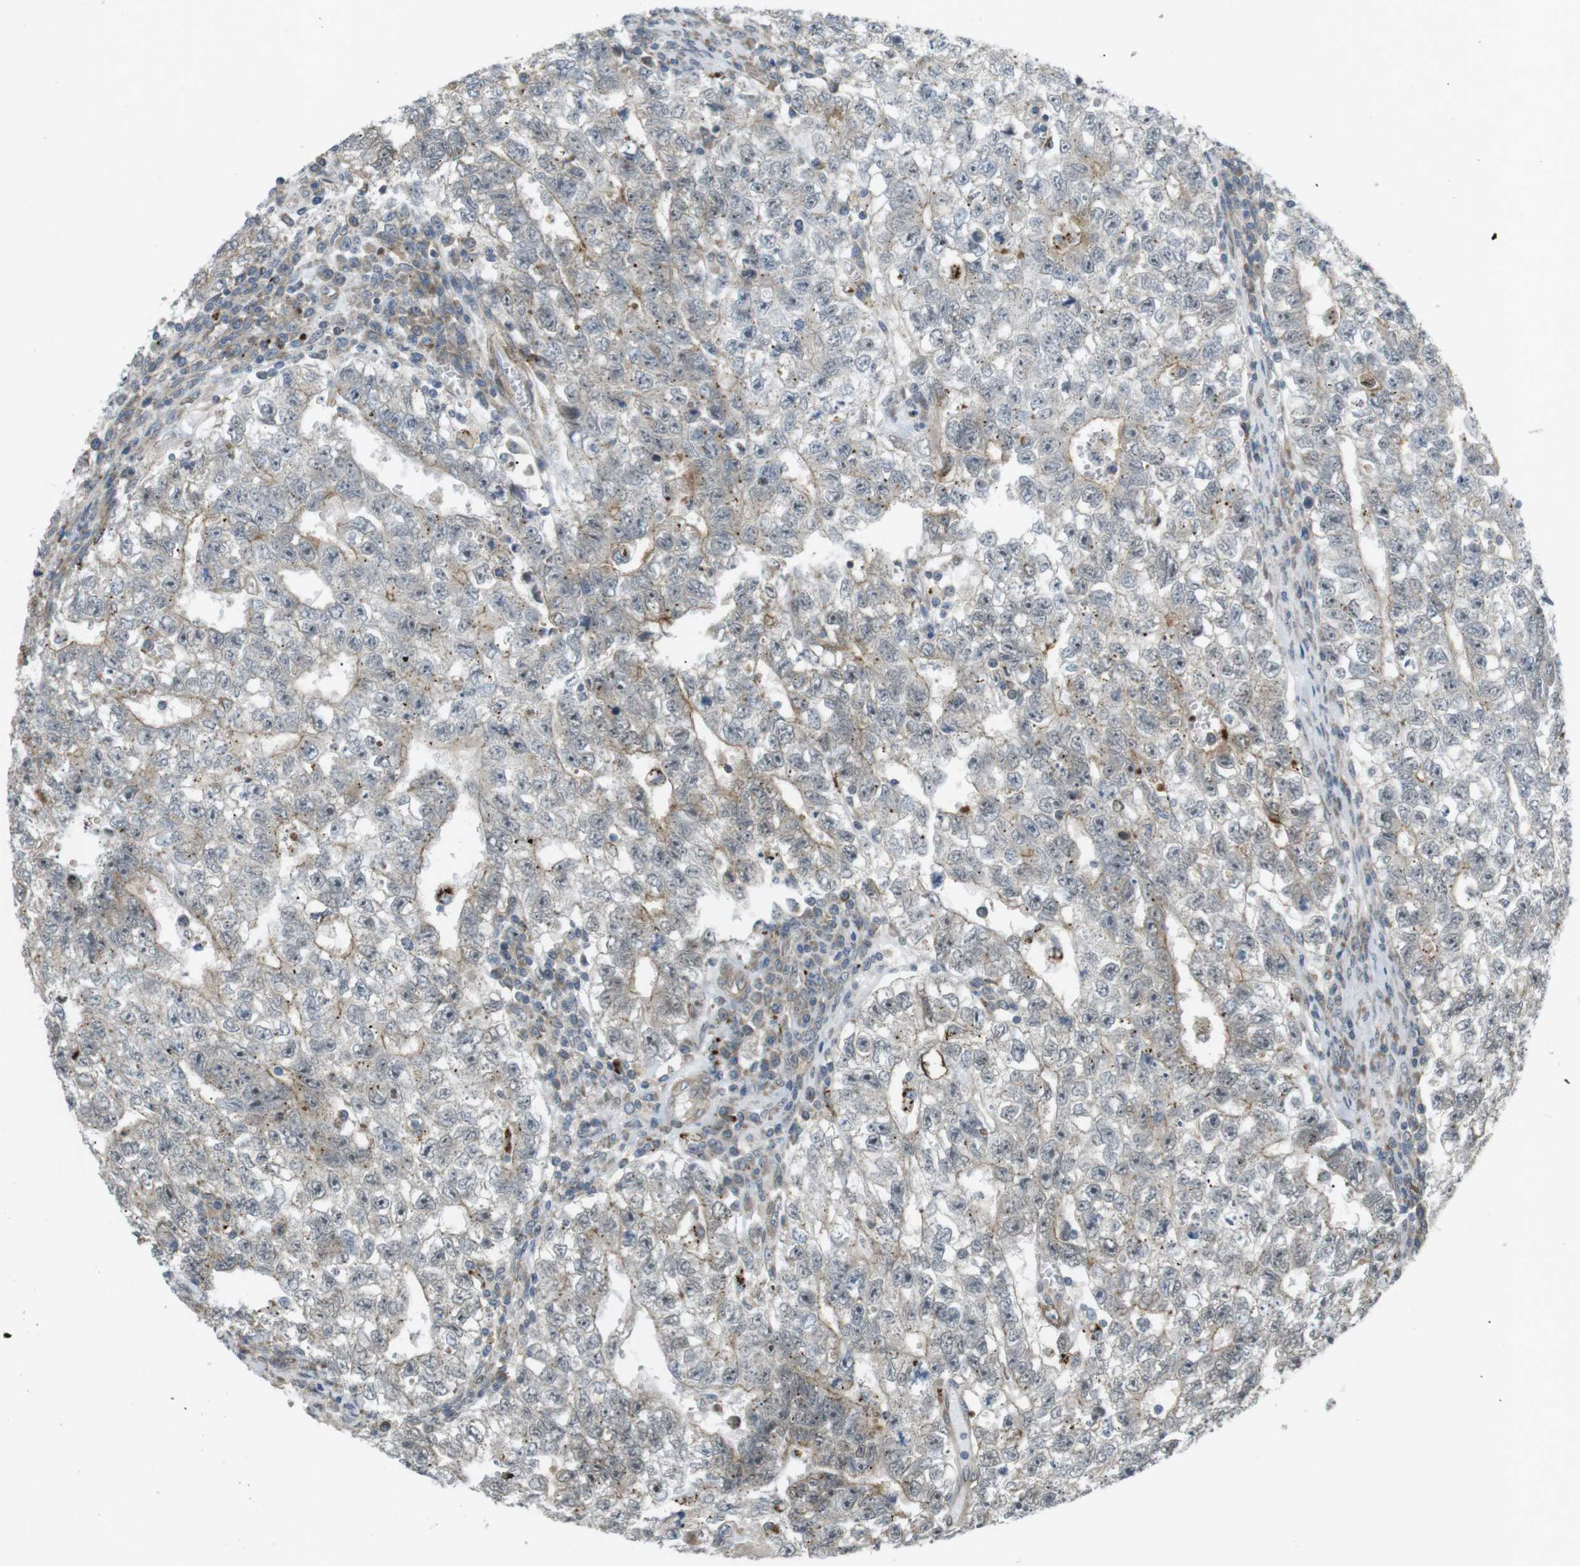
{"staining": {"intensity": "negative", "quantity": "none", "location": "none"}, "tissue": "testis cancer", "cell_type": "Tumor cells", "image_type": "cancer", "snomed": [{"axis": "morphology", "description": "Seminoma, NOS"}, {"axis": "morphology", "description": "Carcinoma, Embryonal, NOS"}, {"axis": "topography", "description": "Testis"}], "caption": "High power microscopy micrograph of an IHC micrograph of embryonal carcinoma (testis), revealing no significant expression in tumor cells.", "gene": "KANK2", "patient": {"sex": "male", "age": 38}}